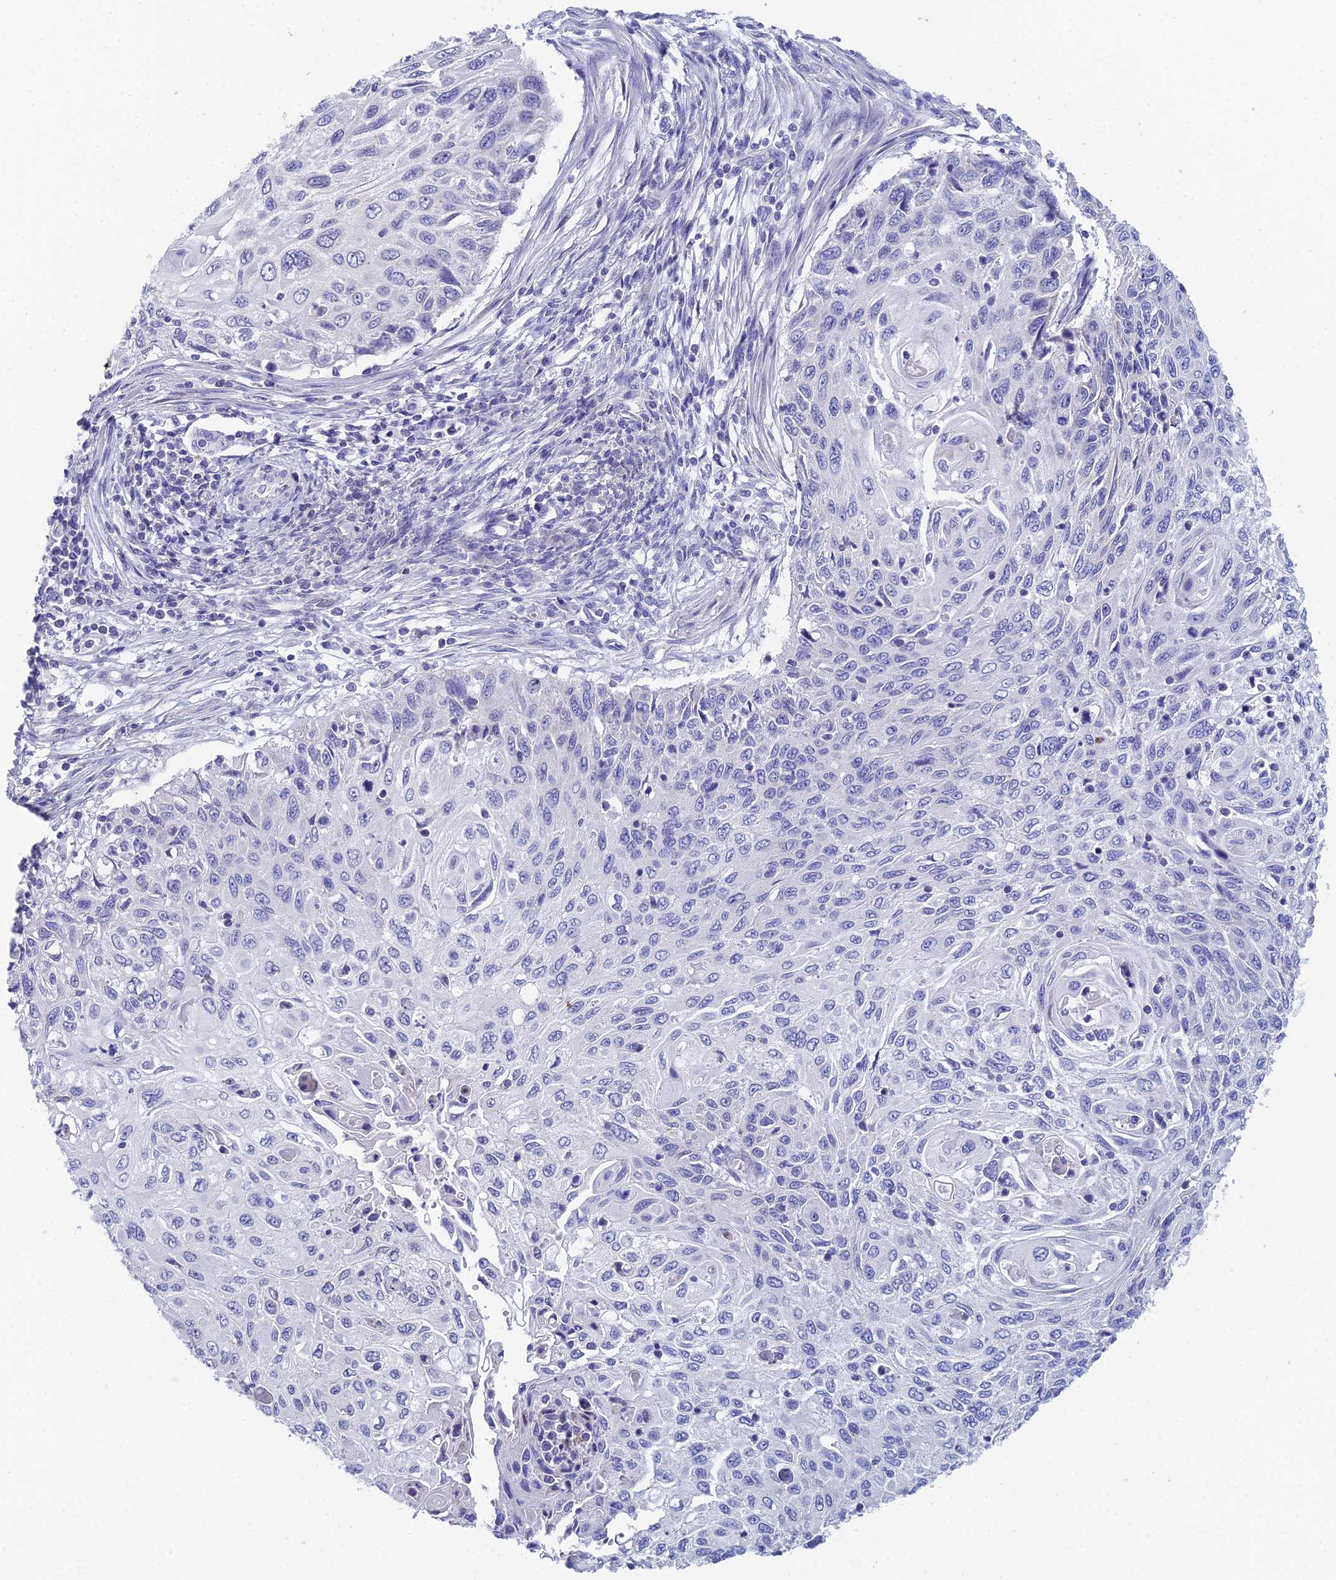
{"staining": {"intensity": "negative", "quantity": "none", "location": "none"}, "tissue": "cervical cancer", "cell_type": "Tumor cells", "image_type": "cancer", "snomed": [{"axis": "morphology", "description": "Squamous cell carcinoma, NOS"}, {"axis": "topography", "description": "Cervix"}], "caption": "There is no significant expression in tumor cells of cervical cancer (squamous cell carcinoma).", "gene": "EEF2KMT", "patient": {"sex": "female", "age": 70}}